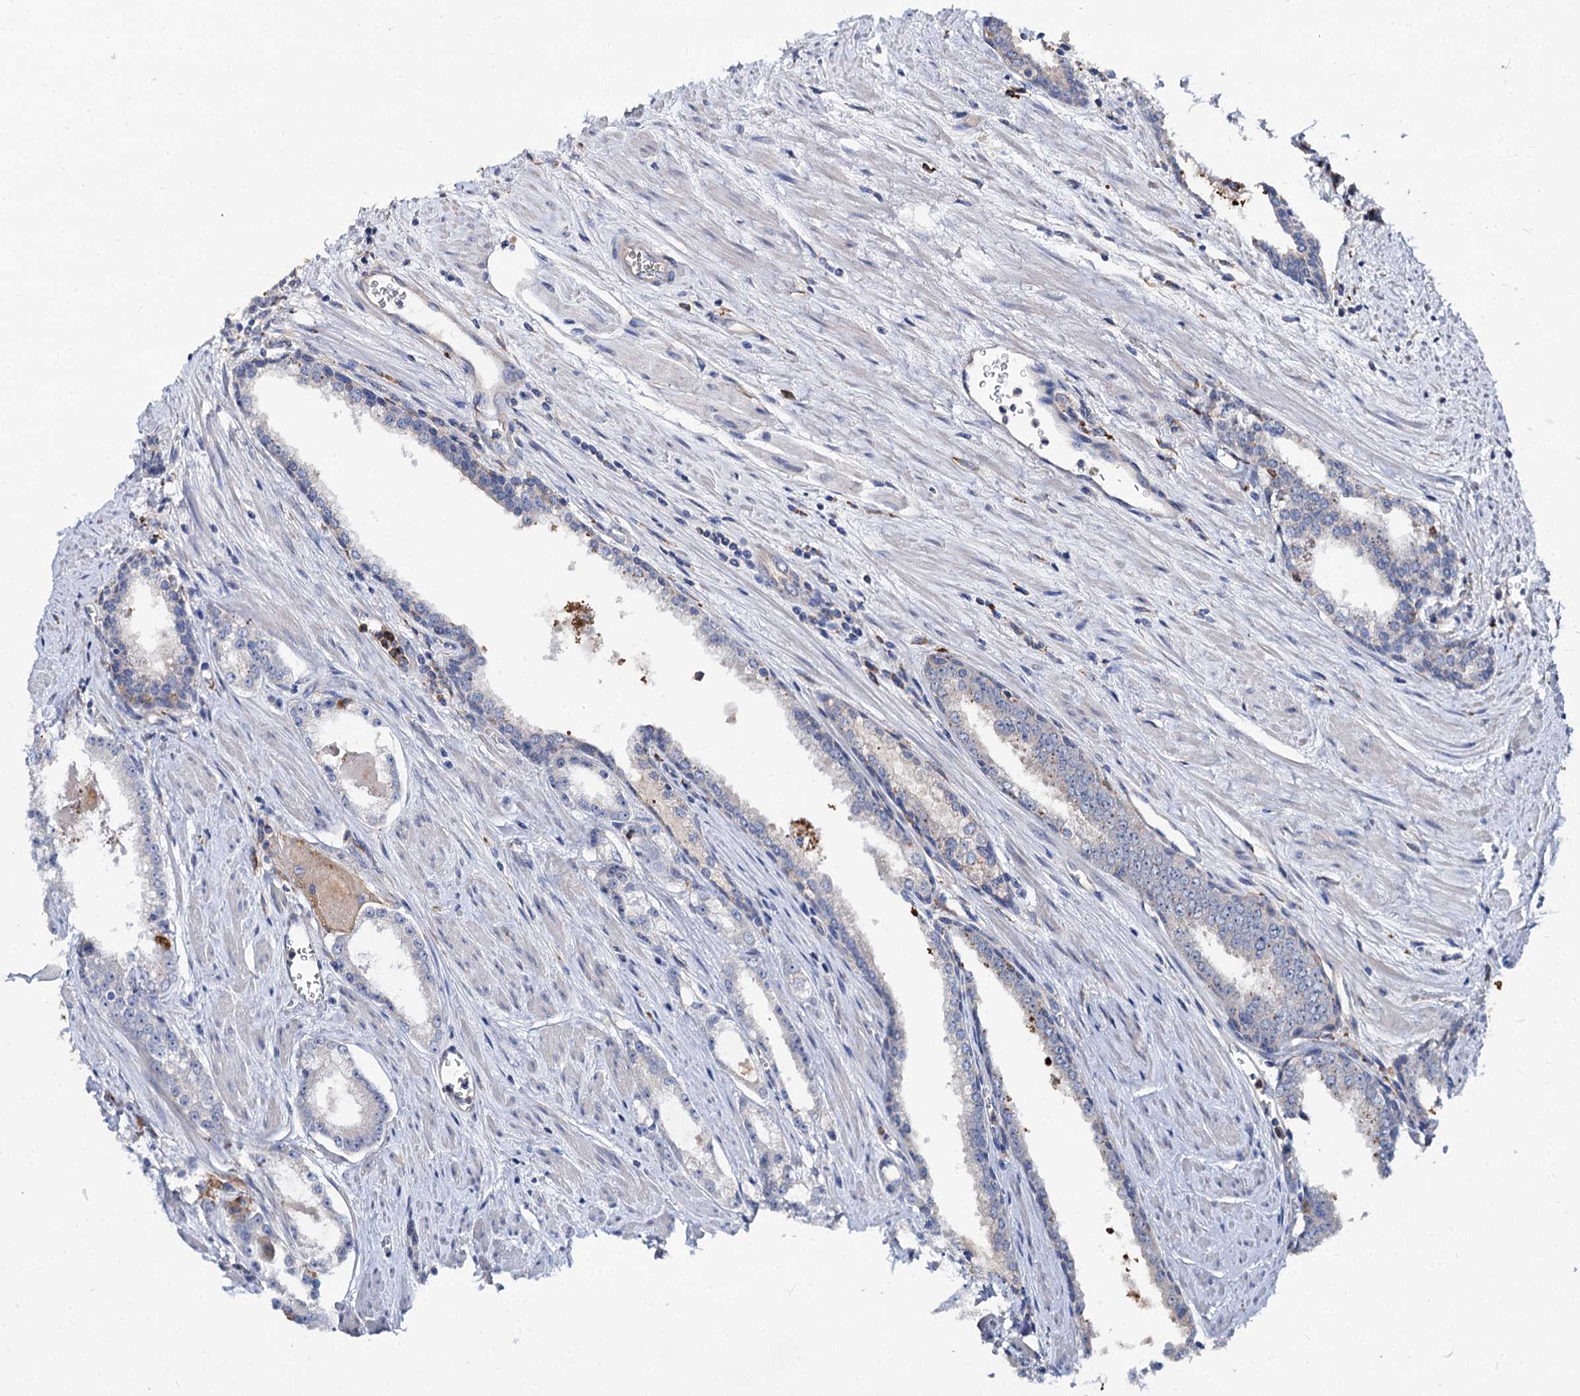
{"staining": {"intensity": "negative", "quantity": "none", "location": "none"}, "tissue": "prostate cancer", "cell_type": "Tumor cells", "image_type": "cancer", "snomed": [{"axis": "morphology", "description": "Adenocarcinoma, Low grade"}, {"axis": "topography", "description": "Prostate and seminal vesicle, NOS"}], "caption": "The micrograph reveals no significant staining in tumor cells of prostate cancer.", "gene": "HVCN1", "patient": {"sex": "male", "age": 60}}